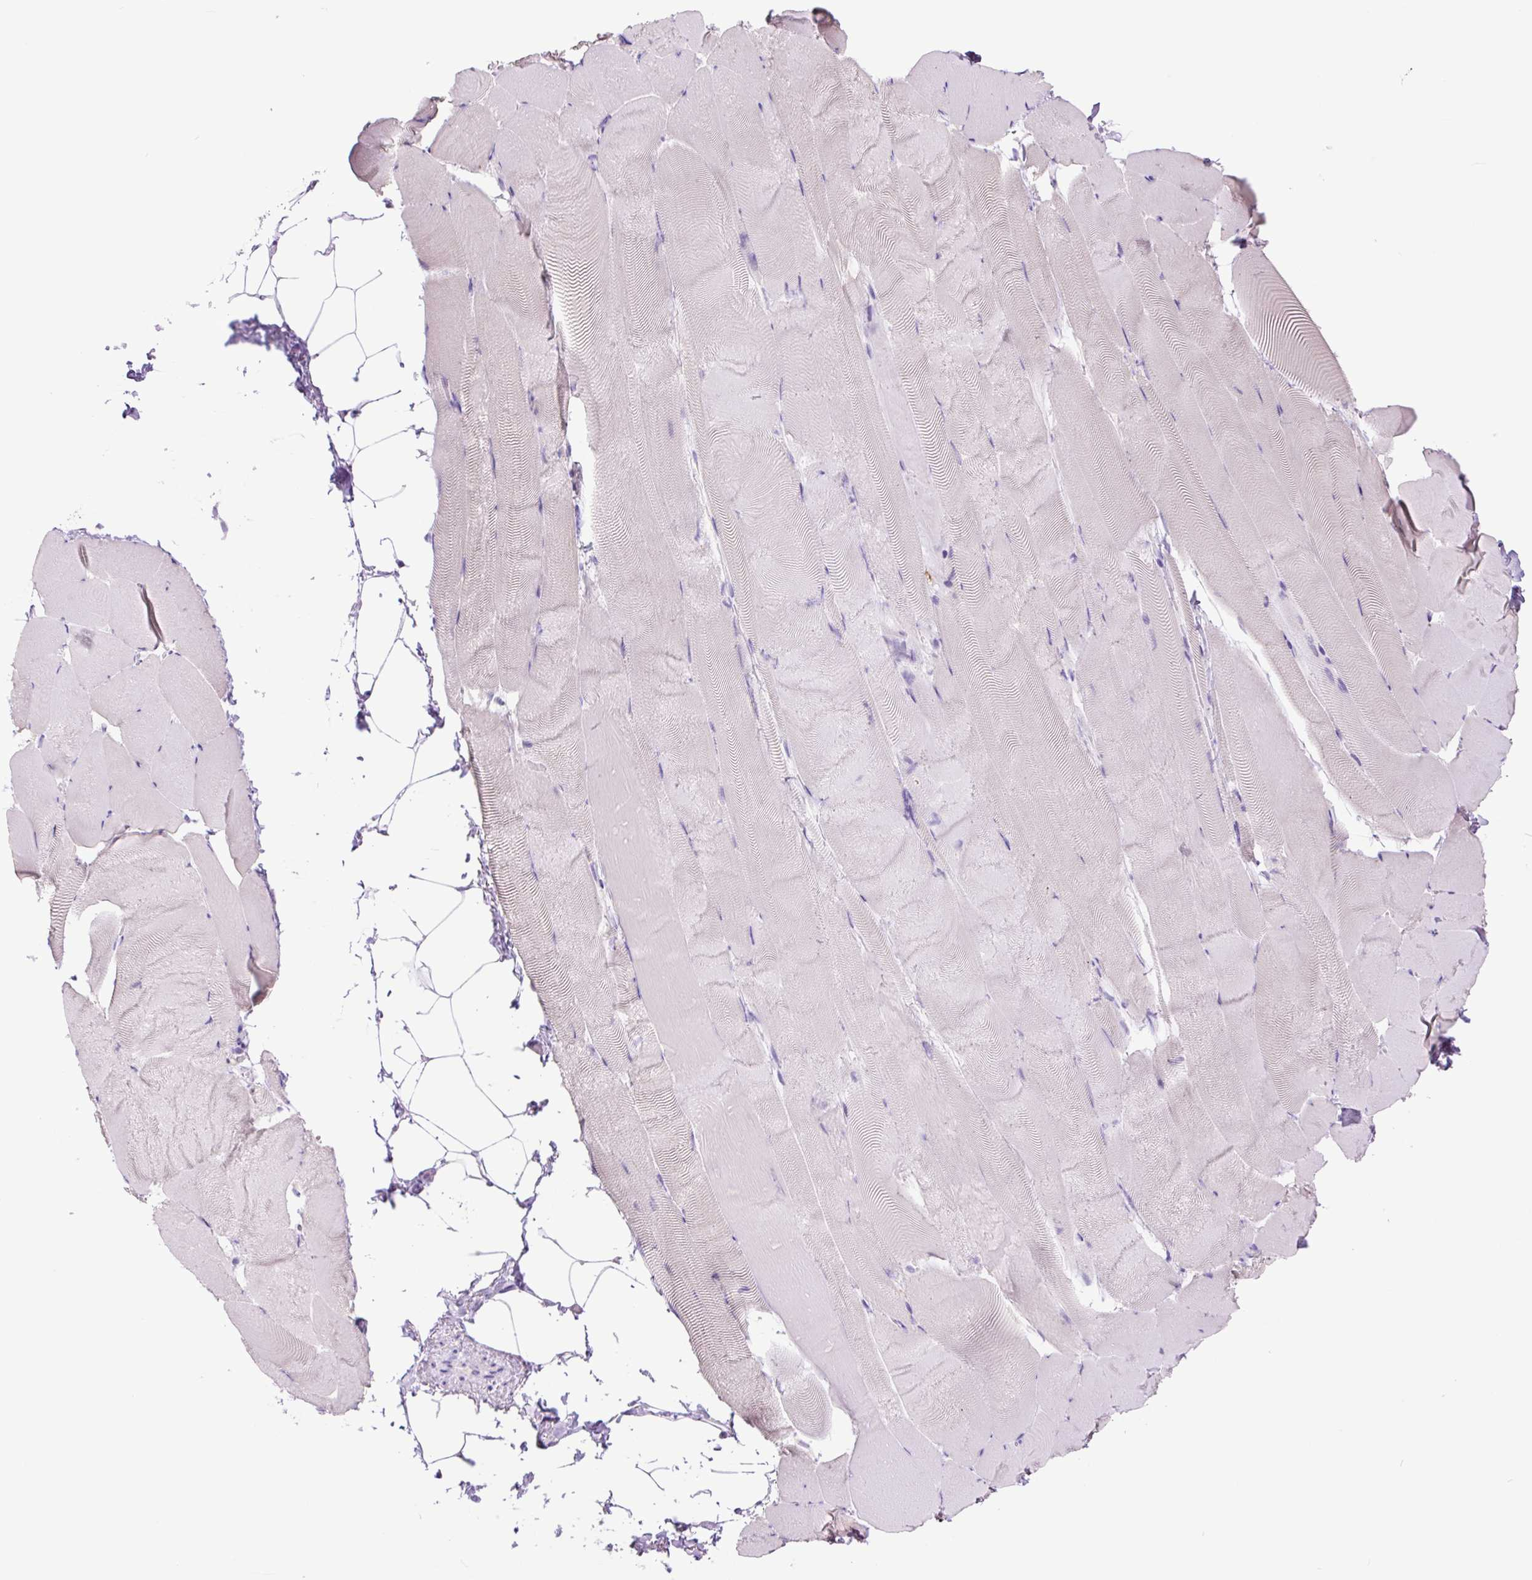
{"staining": {"intensity": "negative", "quantity": "none", "location": "none"}, "tissue": "skeletal muscle", "cell_type": "Myocytes", "image_type": "normal", "snomed": [{"axis": "morphology", "description": "Normal tissue, NOS"}, {"axis": "topography", "description": "Skeletal muscle"}], "caption": "Myocytes show no significant protein positivity in normal skeletal muscle. (DAB IHC visualized using brightfield microscopy, high magnification).", "gene": "MFSD3", "patient": {"sex": "female", "age": 64}}